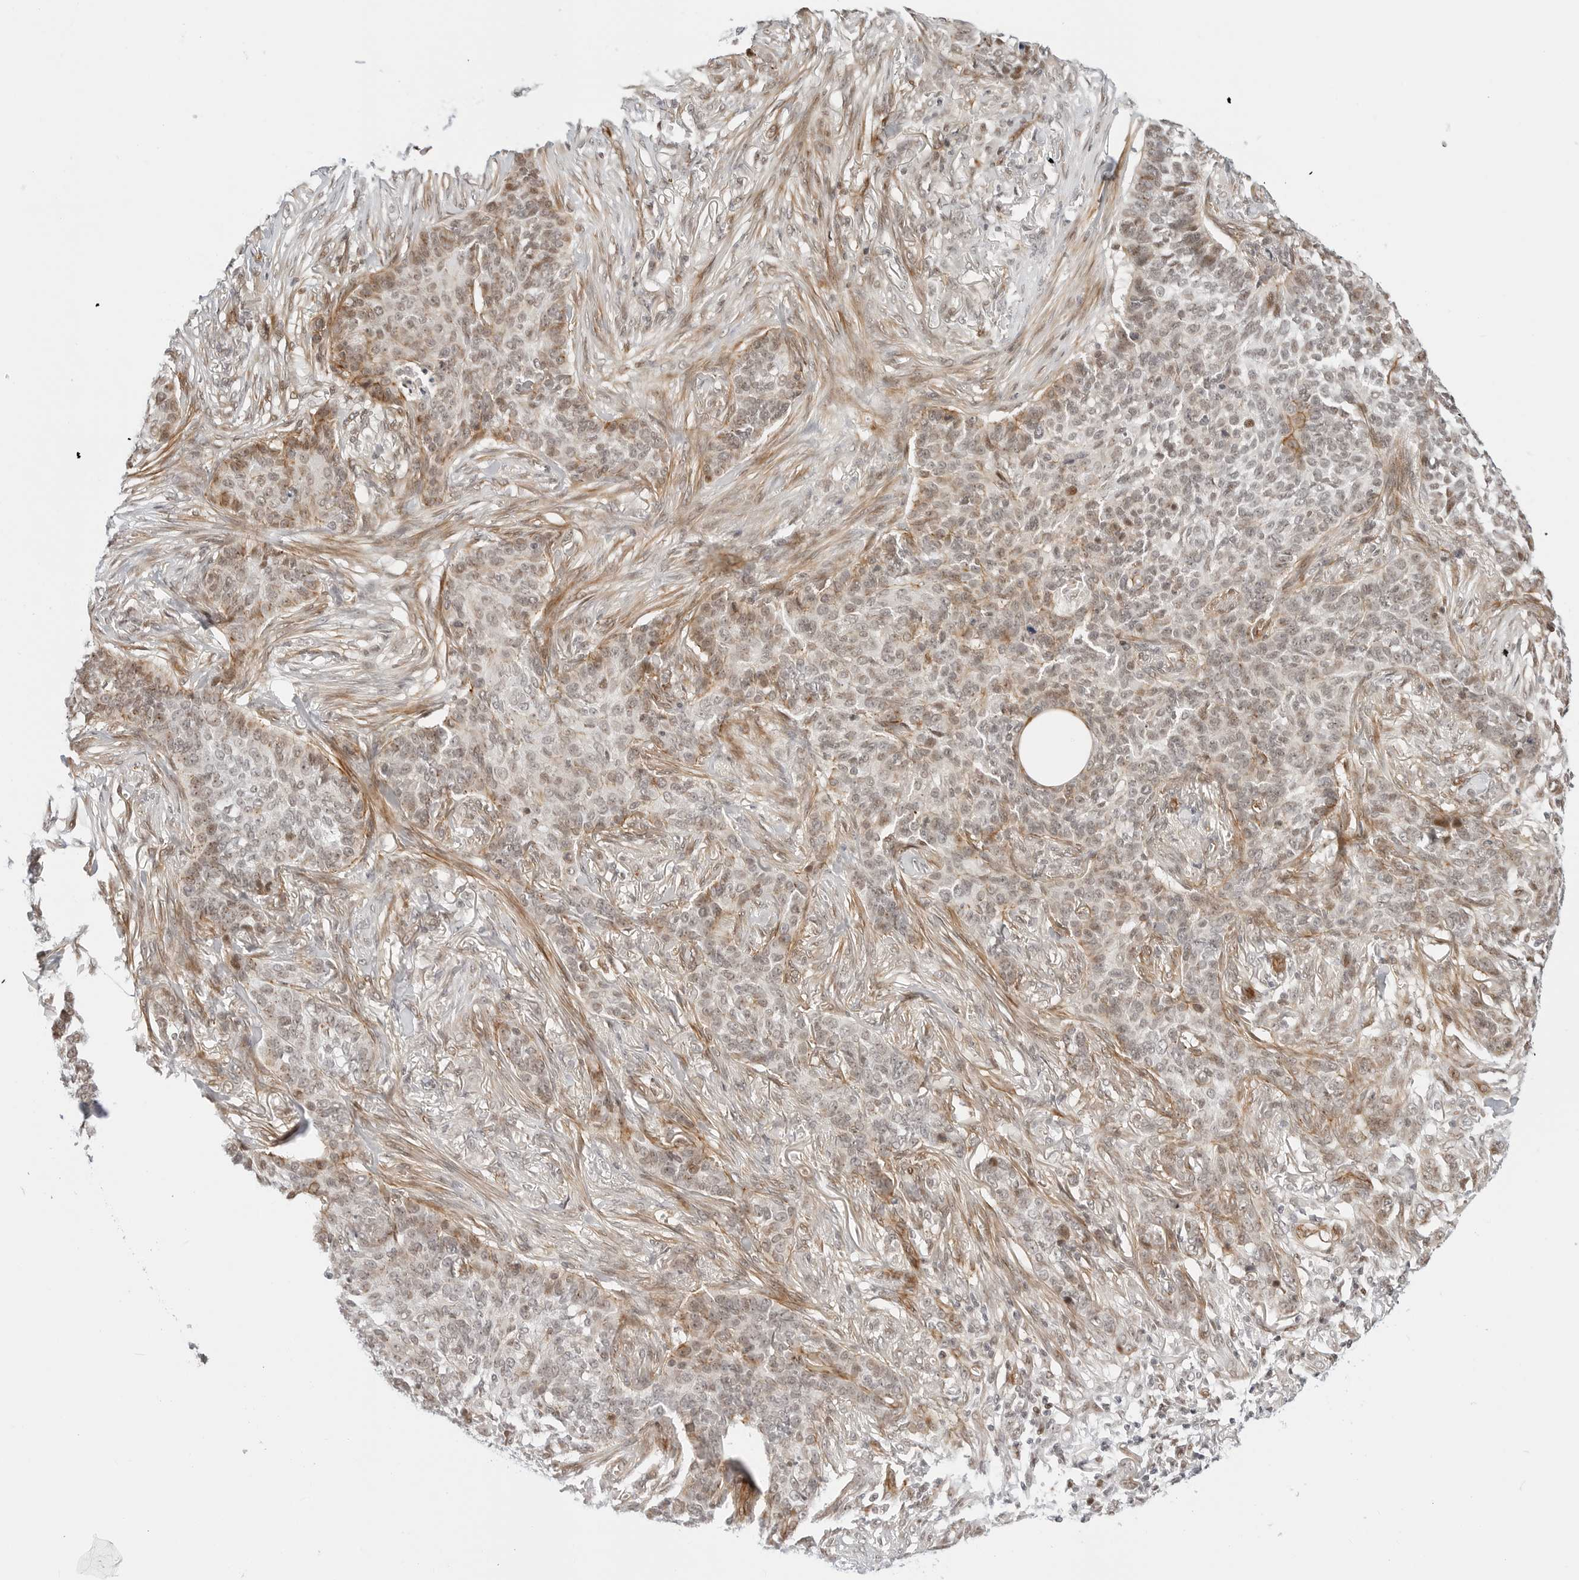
{"staining": {"intensity": "weak", "quantity": "25%-75%", "location": "cytoplasmic/membranous,nuclear"}, "tissue": "skin cancer", "cell_type": "Tumor cells", "image_type": "cancer", "snomed": [{"axis": "morphology", "description": "Basal cell carcinoma"}, {"axis": "topography", "description": "Skin"}], "caption": "Protein analysis of basal cell carcinoma (skin) tissue exhibits weak cytoplasmic/membranous and nuclear expression in approximately 25%-75% of tumor cells.", "gene": "ZNF613", "patient": {"sex": "male", "age": 85}}